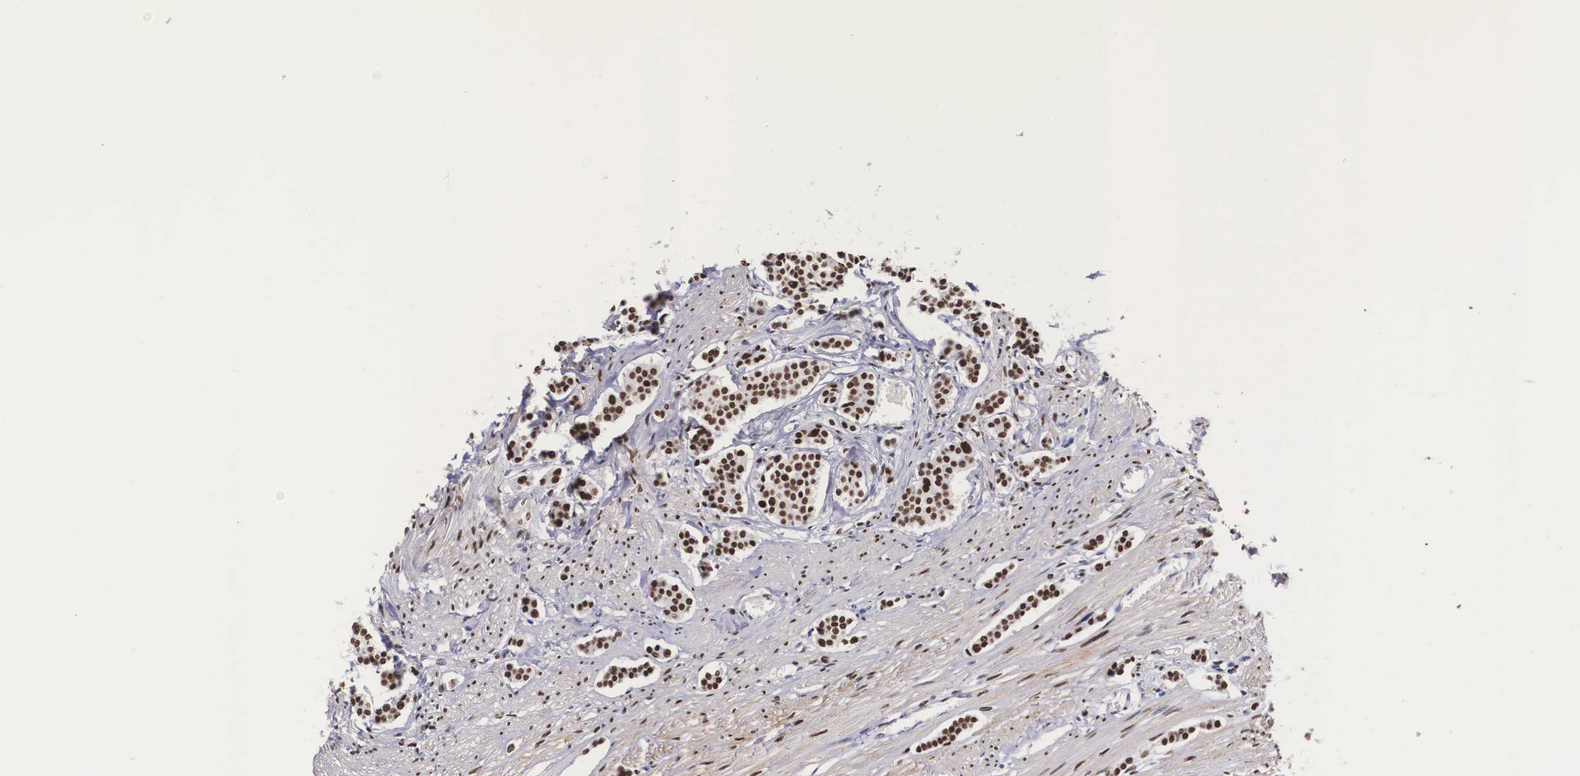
{"staining": {"intensity": "strong", "quantity": ">75%", "location": "nuclear"}, "tissue": "carcinoid", "cell_type": "Tumor cells", "image_type": "cancer", "snomed": [{"axis": "morphology", "description": "Carcinoid, malignant, NOS"}, {"axis": "topography", "description": "Small intestine"}], "caption": "Protein analysis of malignant carcinoid tissue demonstrates strong nuclear expression in about >75% of tumor cells.", "gene": "KHDRBS3", "patient": {"sex": "male", "age": 60}}